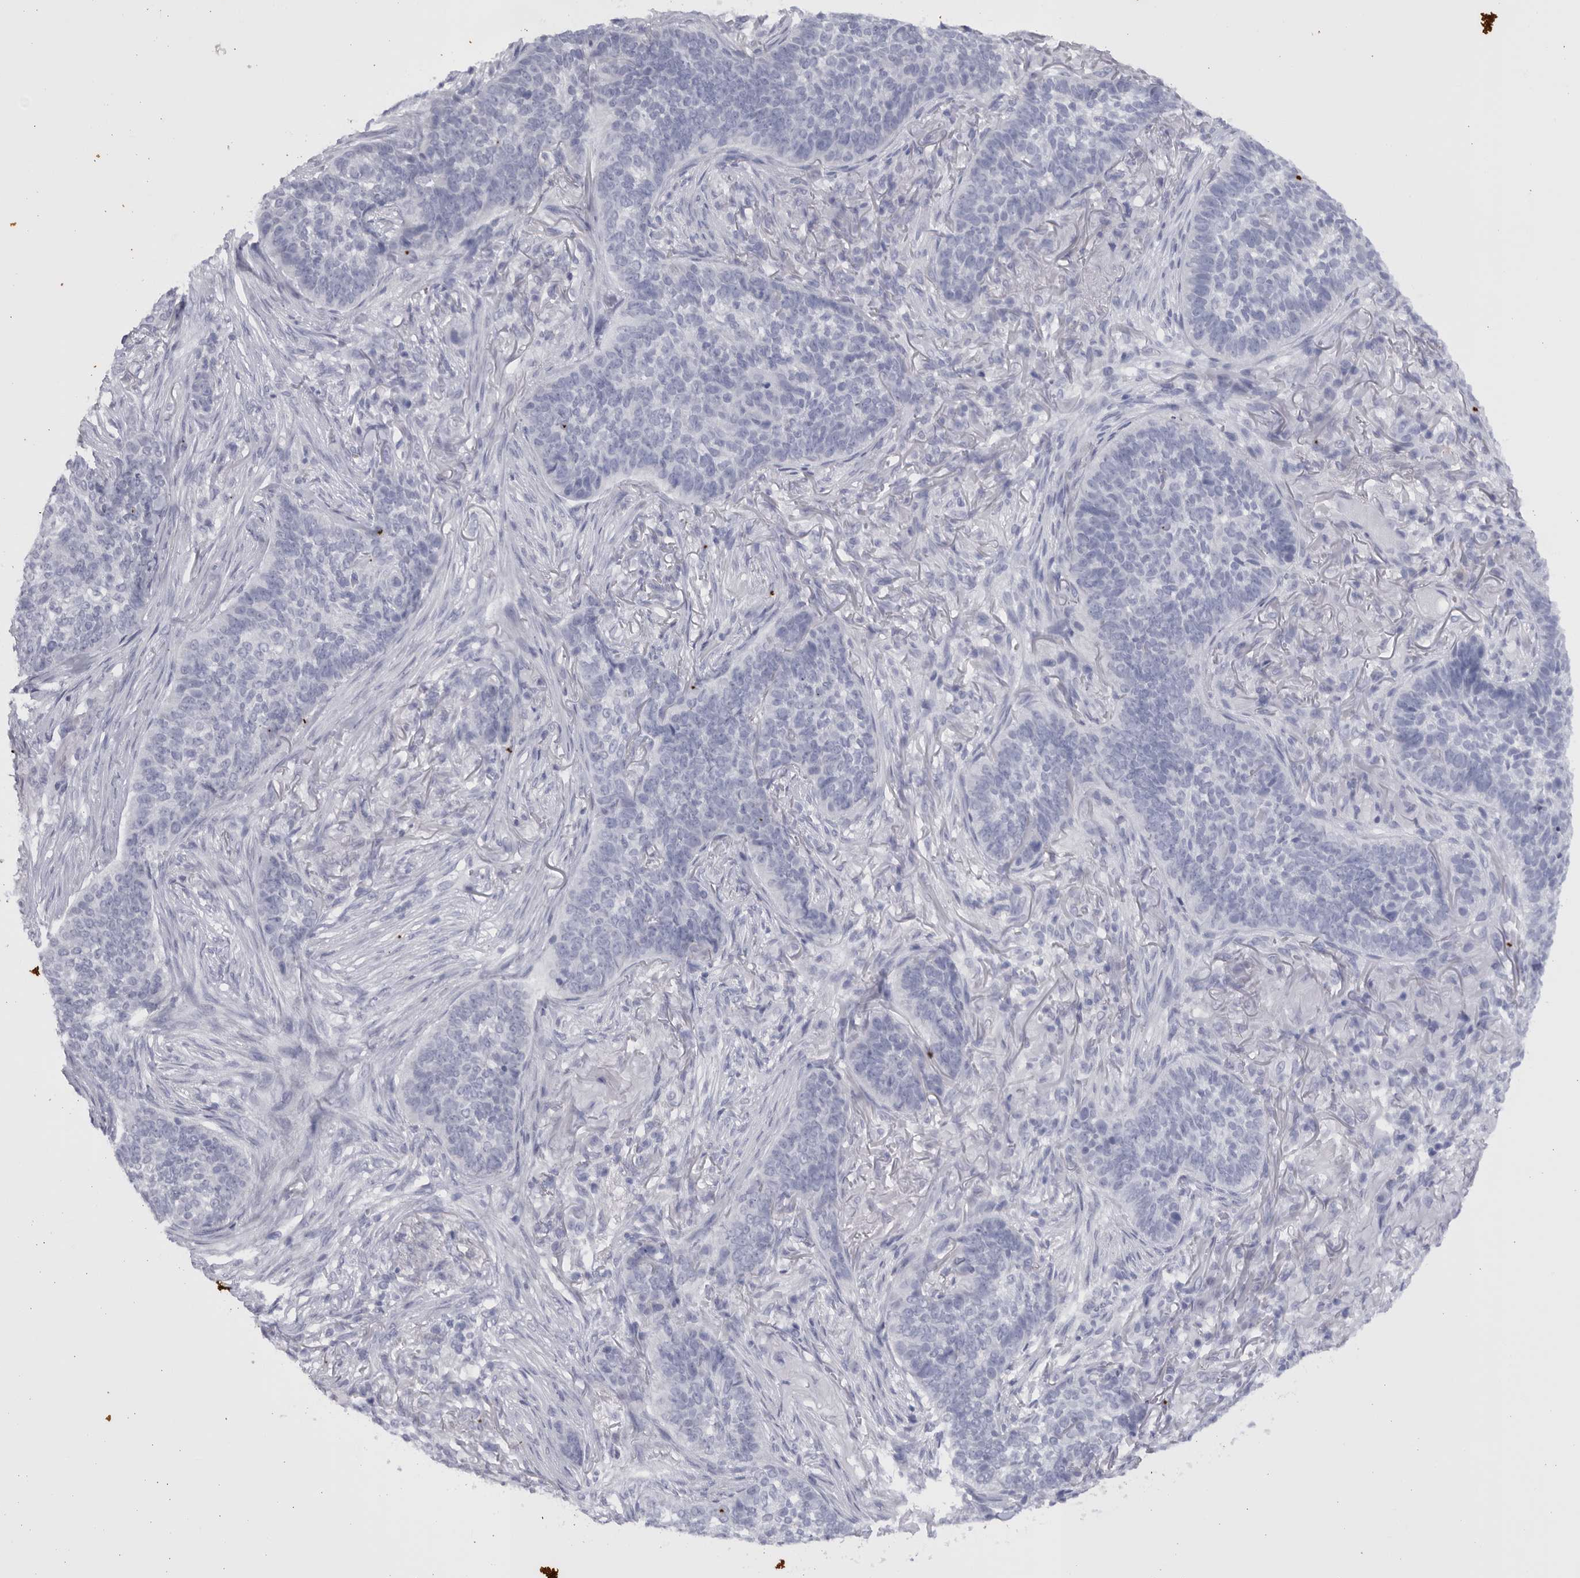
{"staining": {"intensity": "negative", "quantity": "none", "location": "none"}, "tissue": "skin cancer", "cell_type": "Tumor cells", "image_type": "cancer", "snomed": [{"axis": "morphology", "description": "Basal cell carcinoma"}, {"axis": "topography", "description": "Skin"}], "caption": "High magnification brightfield microscopy of skin cancer (basal cell carcinoma) stained with DAB (brown) and counterstained with hematoxylin (blue): tumor cells show no significant expression.", "gene": "CCDC181", "patient": {"sex": "male", "age": 85}}